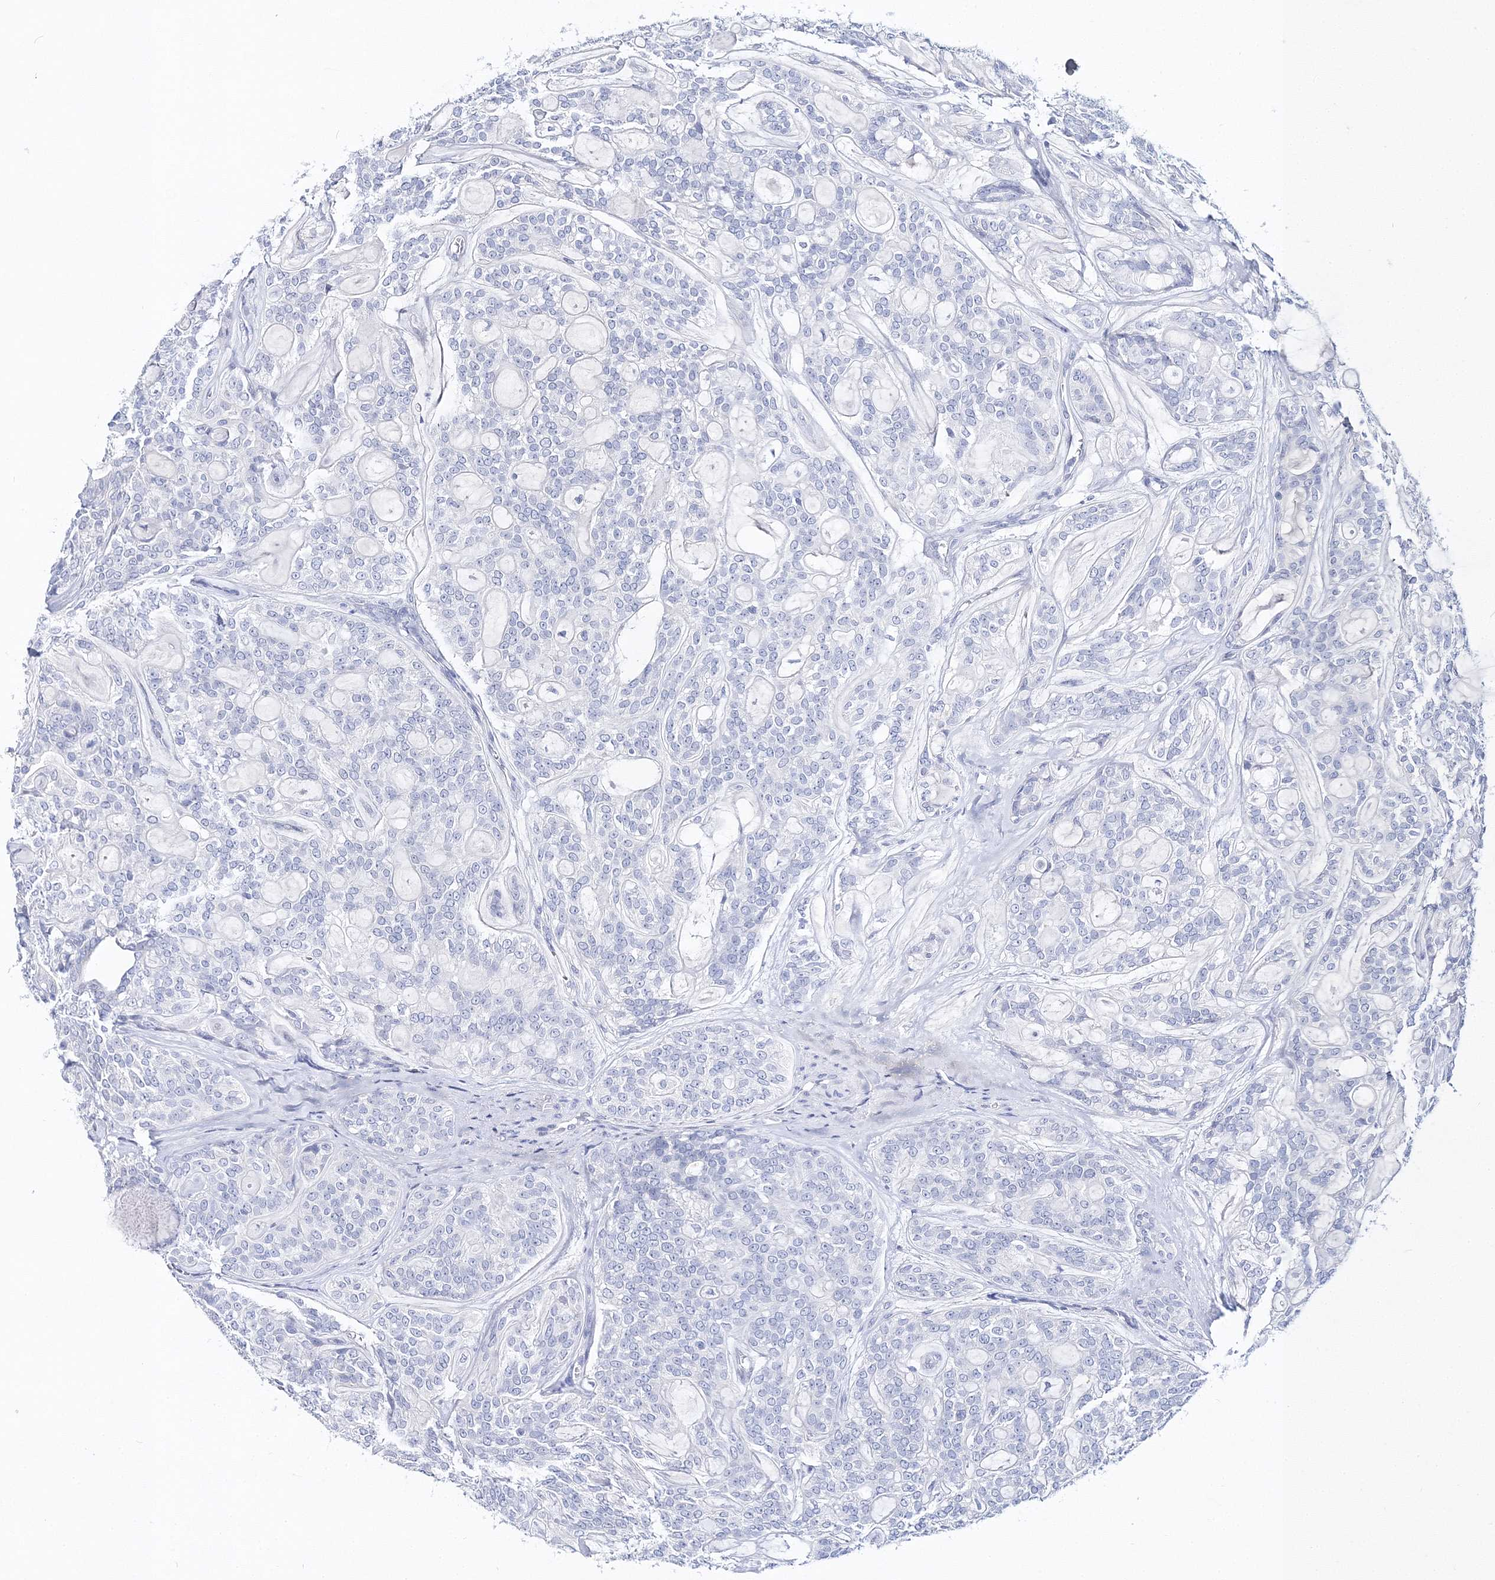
{"staining": {"intensity": "negative", "quantity": "none", "location": "none"}, "tissue": "head and neck cancer", "cell_type": "Tumor cells", "image_type": "cancer", "snomed": [{"axis": "morphology", "description": "Adenocarcinoma, NOS"}, {"axis": "topography", "description": "Head-Neck"}], "caption": "This is an immunohistochemistry photomicrograph of human head and neck adenocarcinoma. There is no expression in tumor cells.", "gene": "MYOZ2", "patient": {"sex": "male", "age": 66}}